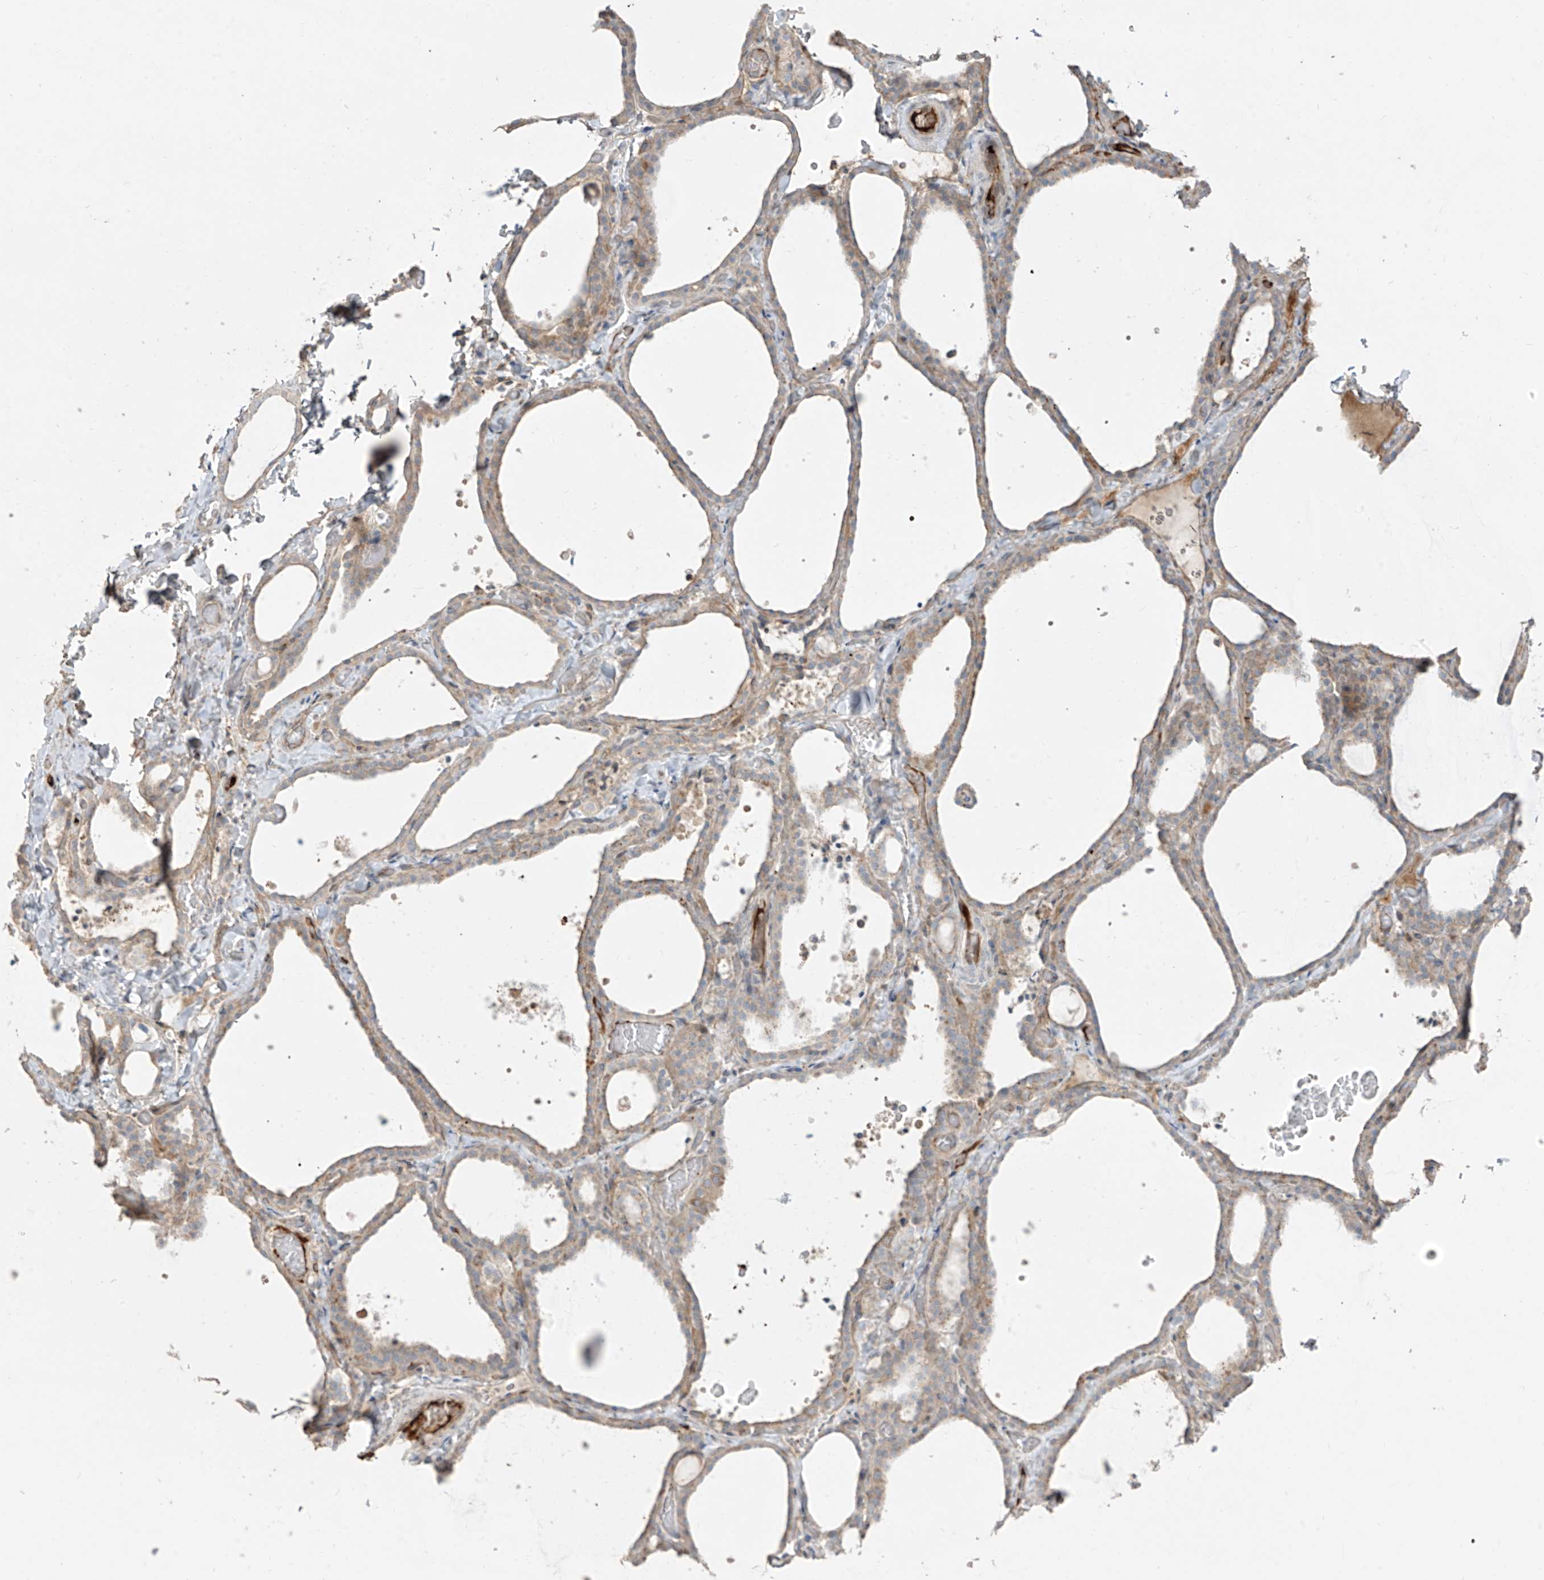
{"staining": {"intensity": "weak", "quantity": "25%-75%", "location": "cytoplasmic/membranous"}, "tissue": "thyroid gland", "cell_type": "Glandular cells", "image_type": "normal", "snomed": [{"axis": "morphology", "description": "Normal tissue, NOS"}, {"axis": "topography", "description": "Thyroid gland"}], "caption": "Protein staining displays weak cytoplasmic/membranous expression in about 25%-75% of glandular cells in unremarkable thyroid gland.", "gene": "ABTB1", "patient": {"sex": "female", "age": 22}}